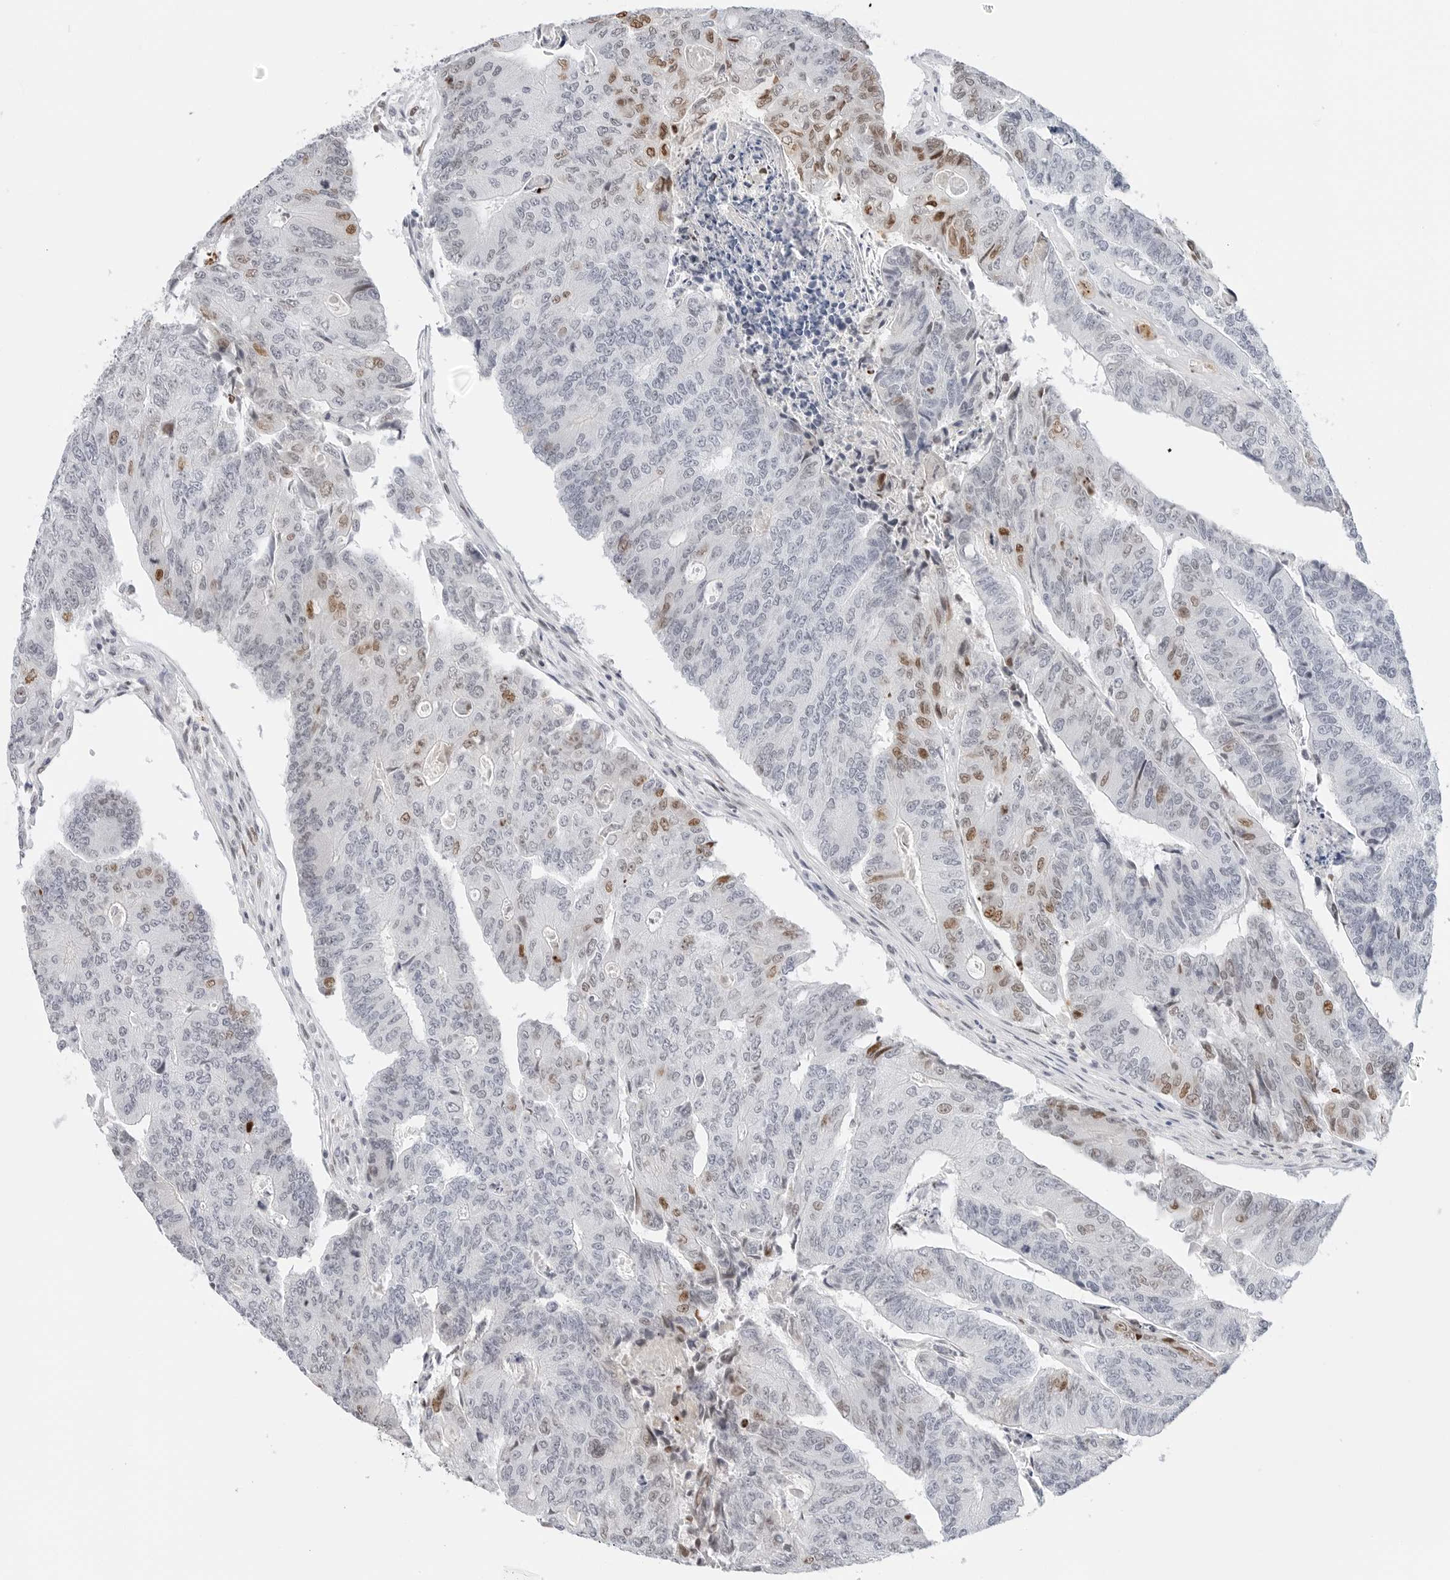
{"staining": {"intensity": "moderate", "quantity": "<25%", "location": "nuclear"}, "tissue": "colorectal cancer", "cell_type": "Tumor cells", "image_type": "cancer", "snomed": [{"axis": "morphology", "description": "Adenocarcinoma, NOS"}, {"axis": "topography", "description": "Colon"}], "caption": "This histopathology image shows immunohistochemistry (IHC) staining of human colorectal adenocarcinoma, with low moderate nuclear expression in approximately <25% of tumor cells.", "gene": "SPIDR", "patient": {"sex": "female", "age": 67}}